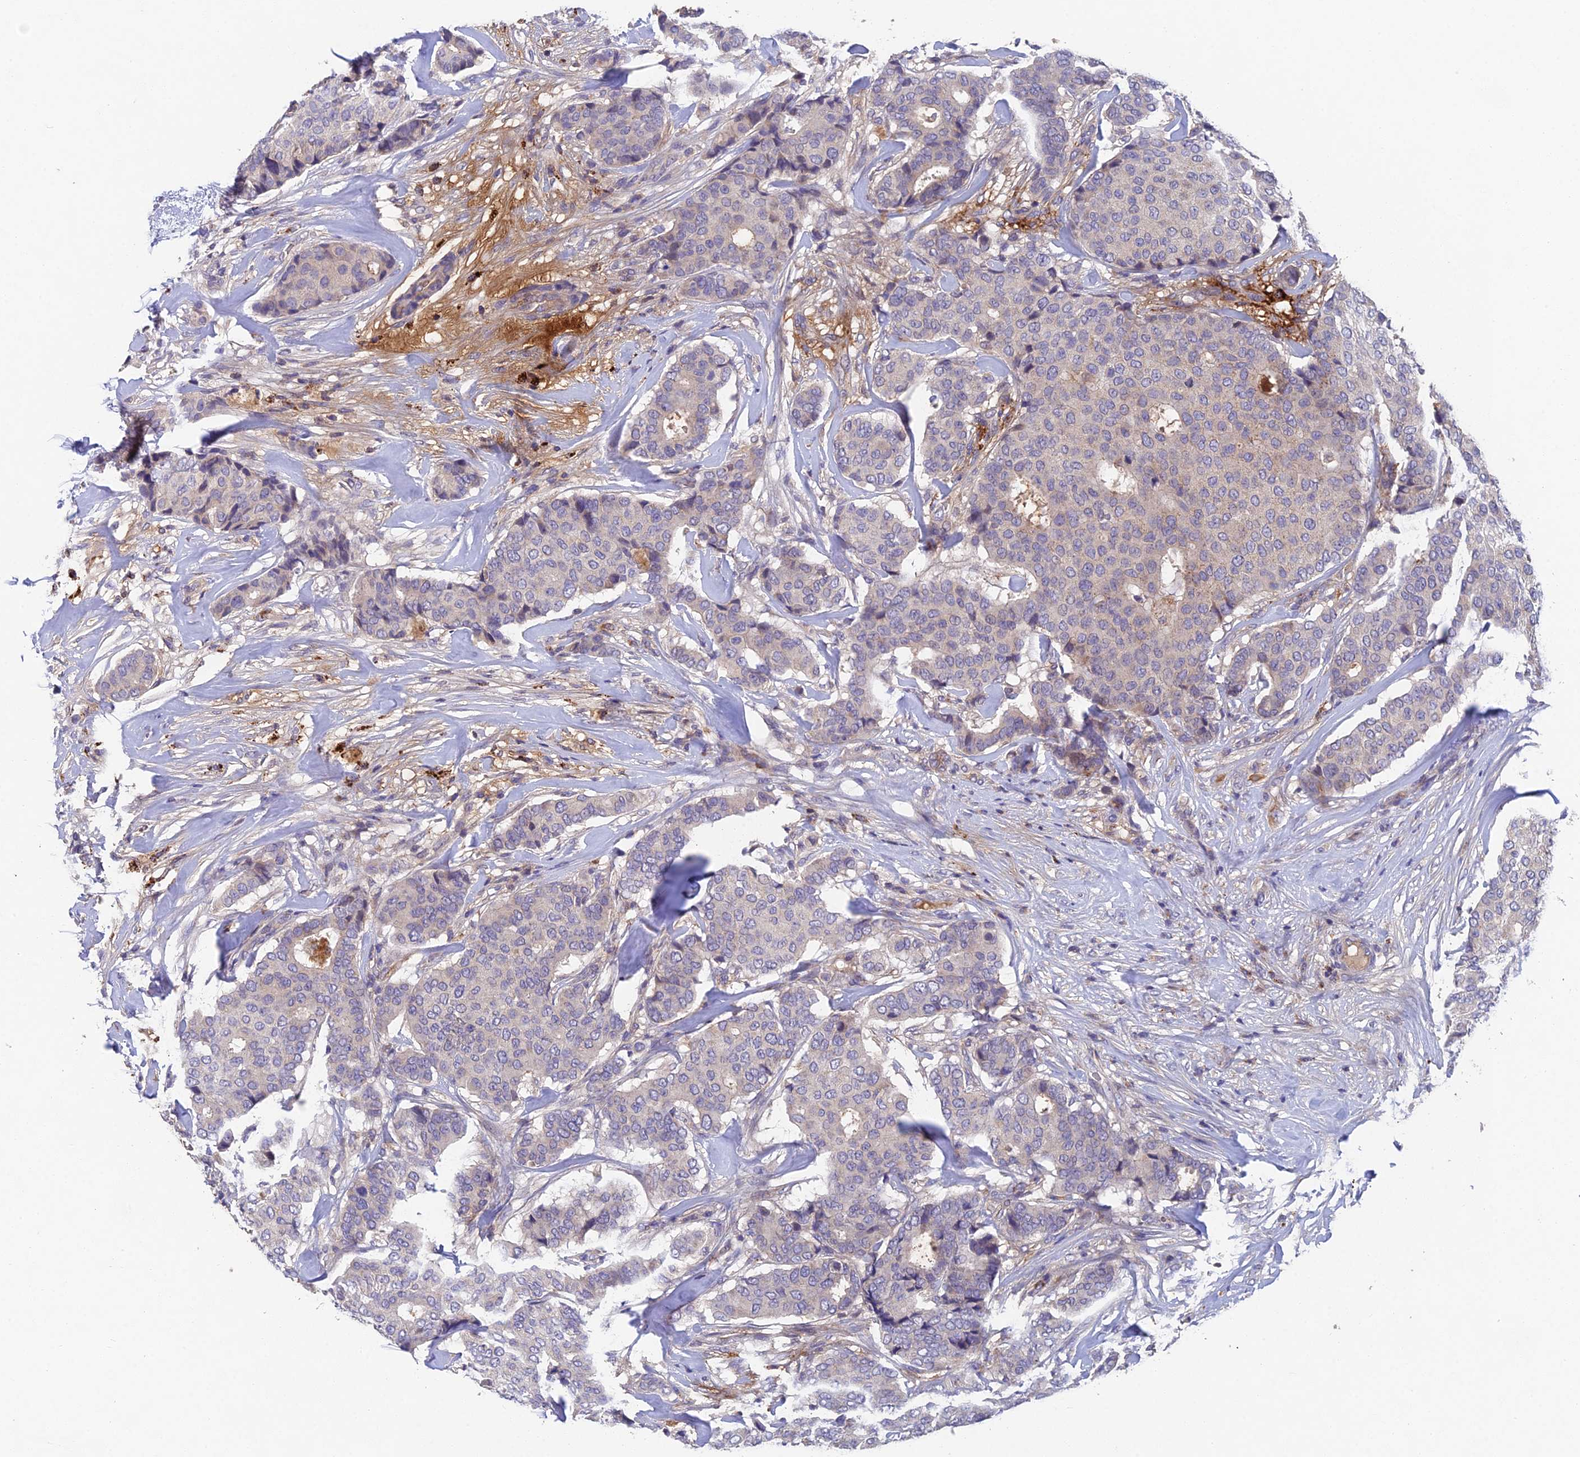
{"staining": {"intensity": "negative", "quantity": "none", "location": "none"}, "tissue": "breast cancer", "cell_type": "Tumor cells", "image_type": "cancer", "snomed": [{"axis": "morphology", "description": "Duct carcinoma"}, {"axis": "topography", "description": "Breast"}], "caption": "There is no significant positivity in tumor cells of breast invasive ductal carcinoma.", "gene": "ADAMTS13", "patient": {"sex": "female", "age": 75}}